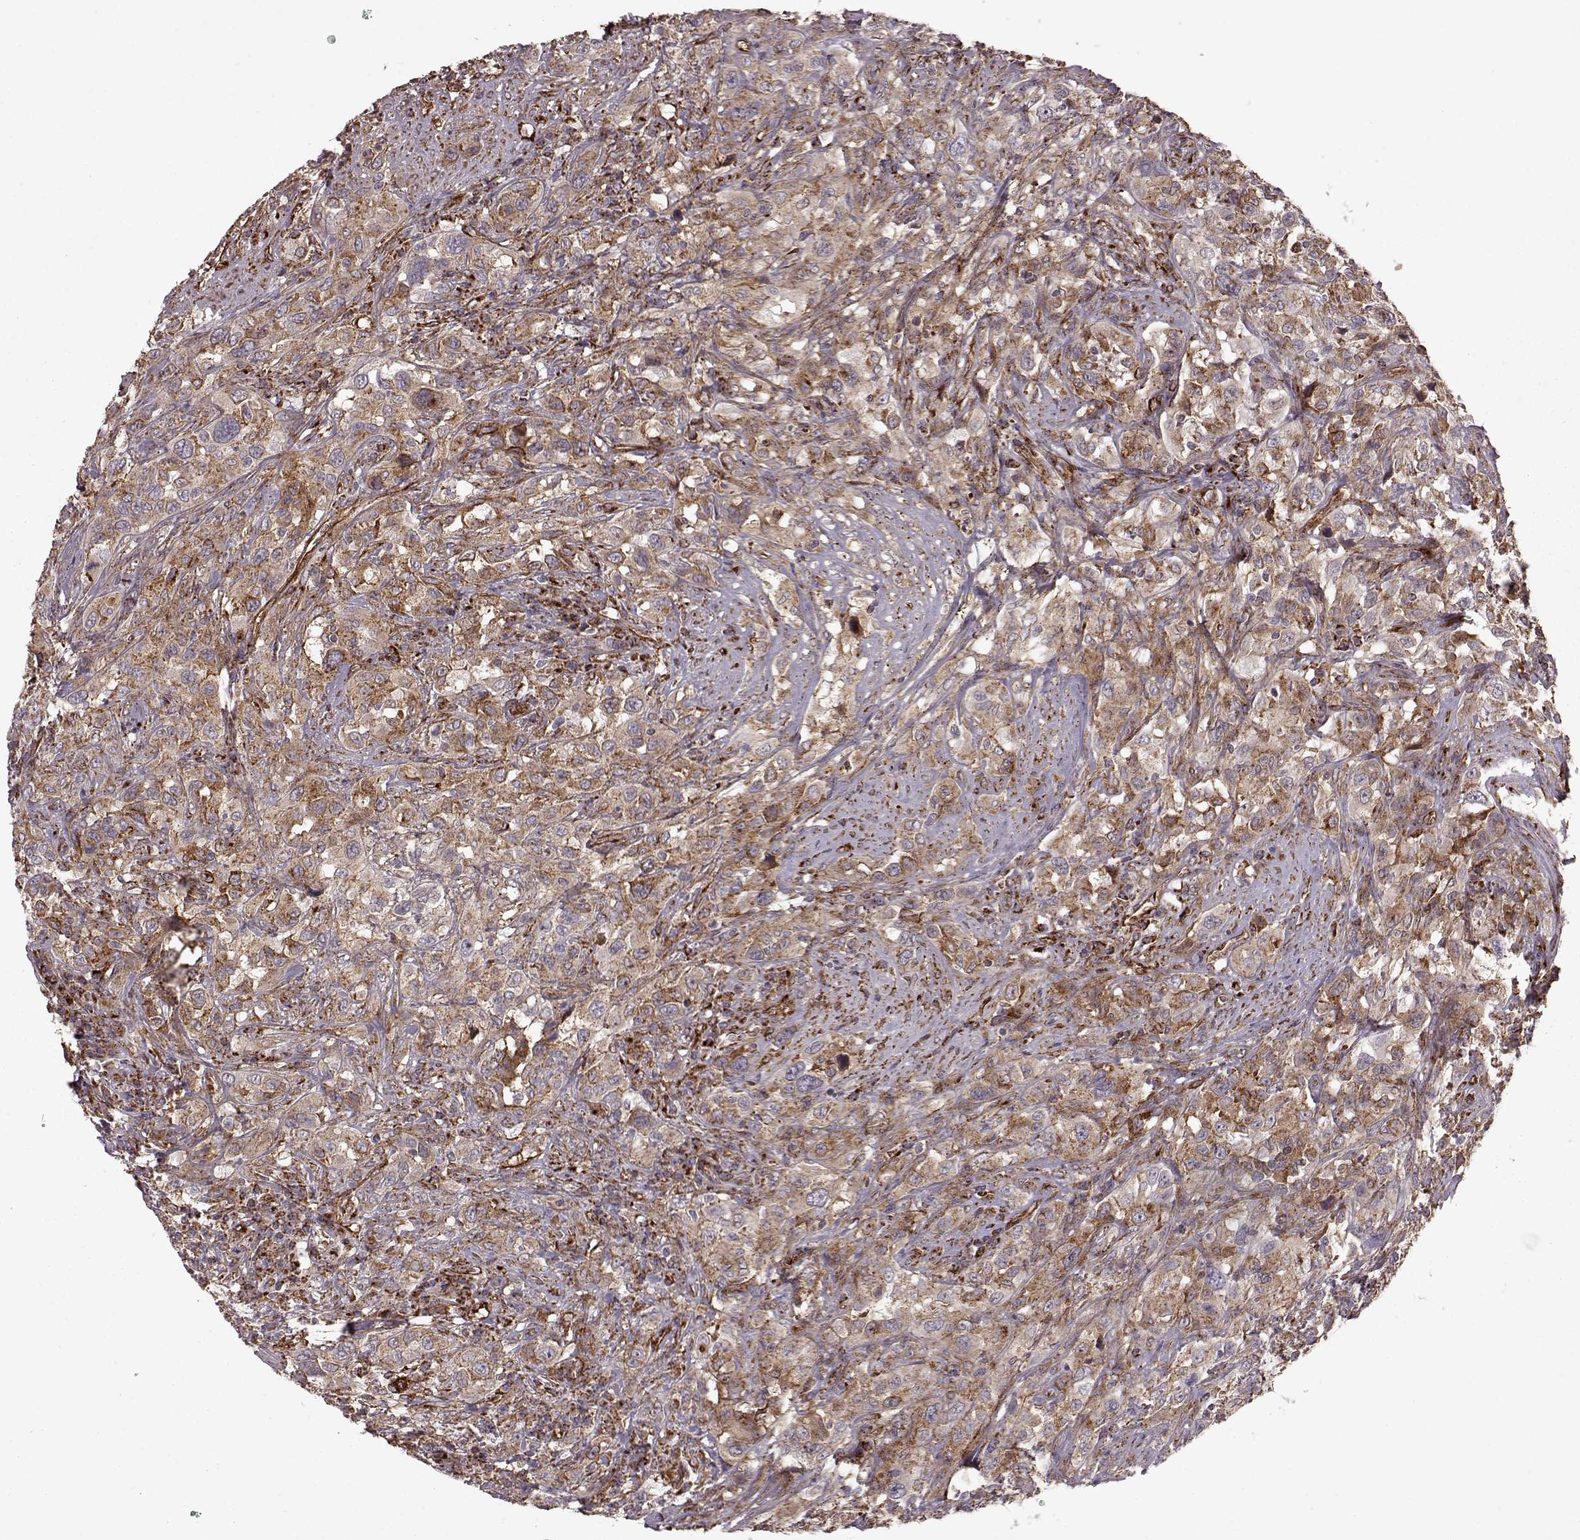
{"staining": {"intensity": "weak", "quantity": ">75%", "location": "cytoplasmic/membranous"}, "tissue": "urothelial cancer", "cell_type": "Tumor cells", "image_type": "cancer", "snomed": [{"axis": "morphology", "description": "Urothelial carcinoma, NOS"}, {"axis": "morphology", "description": "Urothelial carcinoma, High grade"}, {"axis": "topography", "description": "Urinary bladder"}], "caption": "Immunohistochemical staining of transitional cell carcinoma demonstrates weak cytoplasmic/membranous protein staining in about >75% of tumor cells.", "gene": "FXN", "patient": {"sex": "female", "age": 64}}